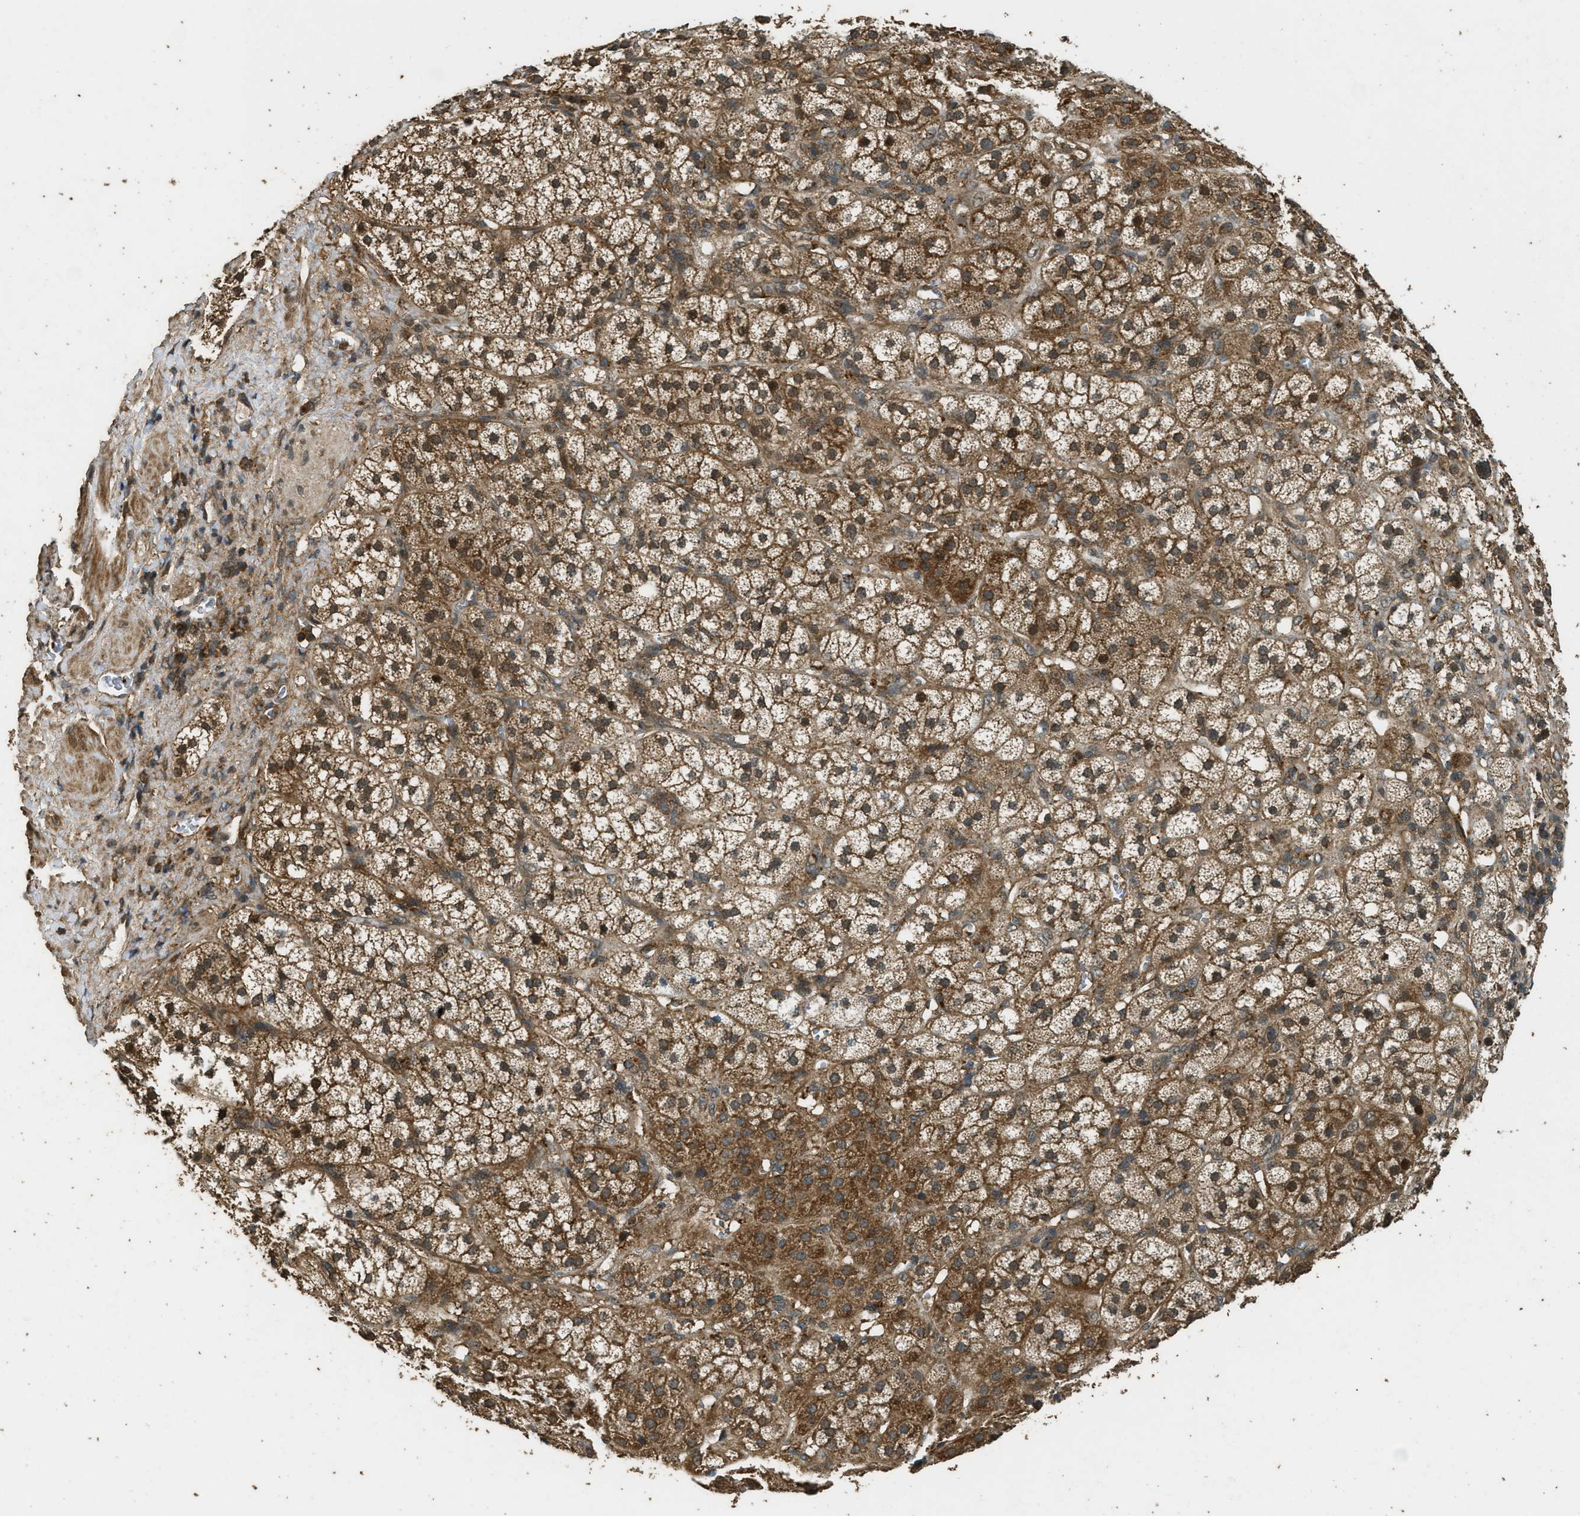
{"staining": {"intensity": "moderate", "quantity": ">75%", "location": "cytoplasmic/membranous"}, "tissue": "adrenal gland", "cell_type": "Glandular cells", "image_type": "normal", "snomed": [{"axis": "morphology", "description": "Normal tissue, NOS"}, {"axis": "topography", "description": "Adrenal gland"}], "caption": "Glandular cells exhibit medium levels of moderate cytoplasmic/membranous positivity in about >75% of cells in normal human adrenal gland.", "gene": "PPP6R3", "patient": {"sex": "male", "age": 56}}